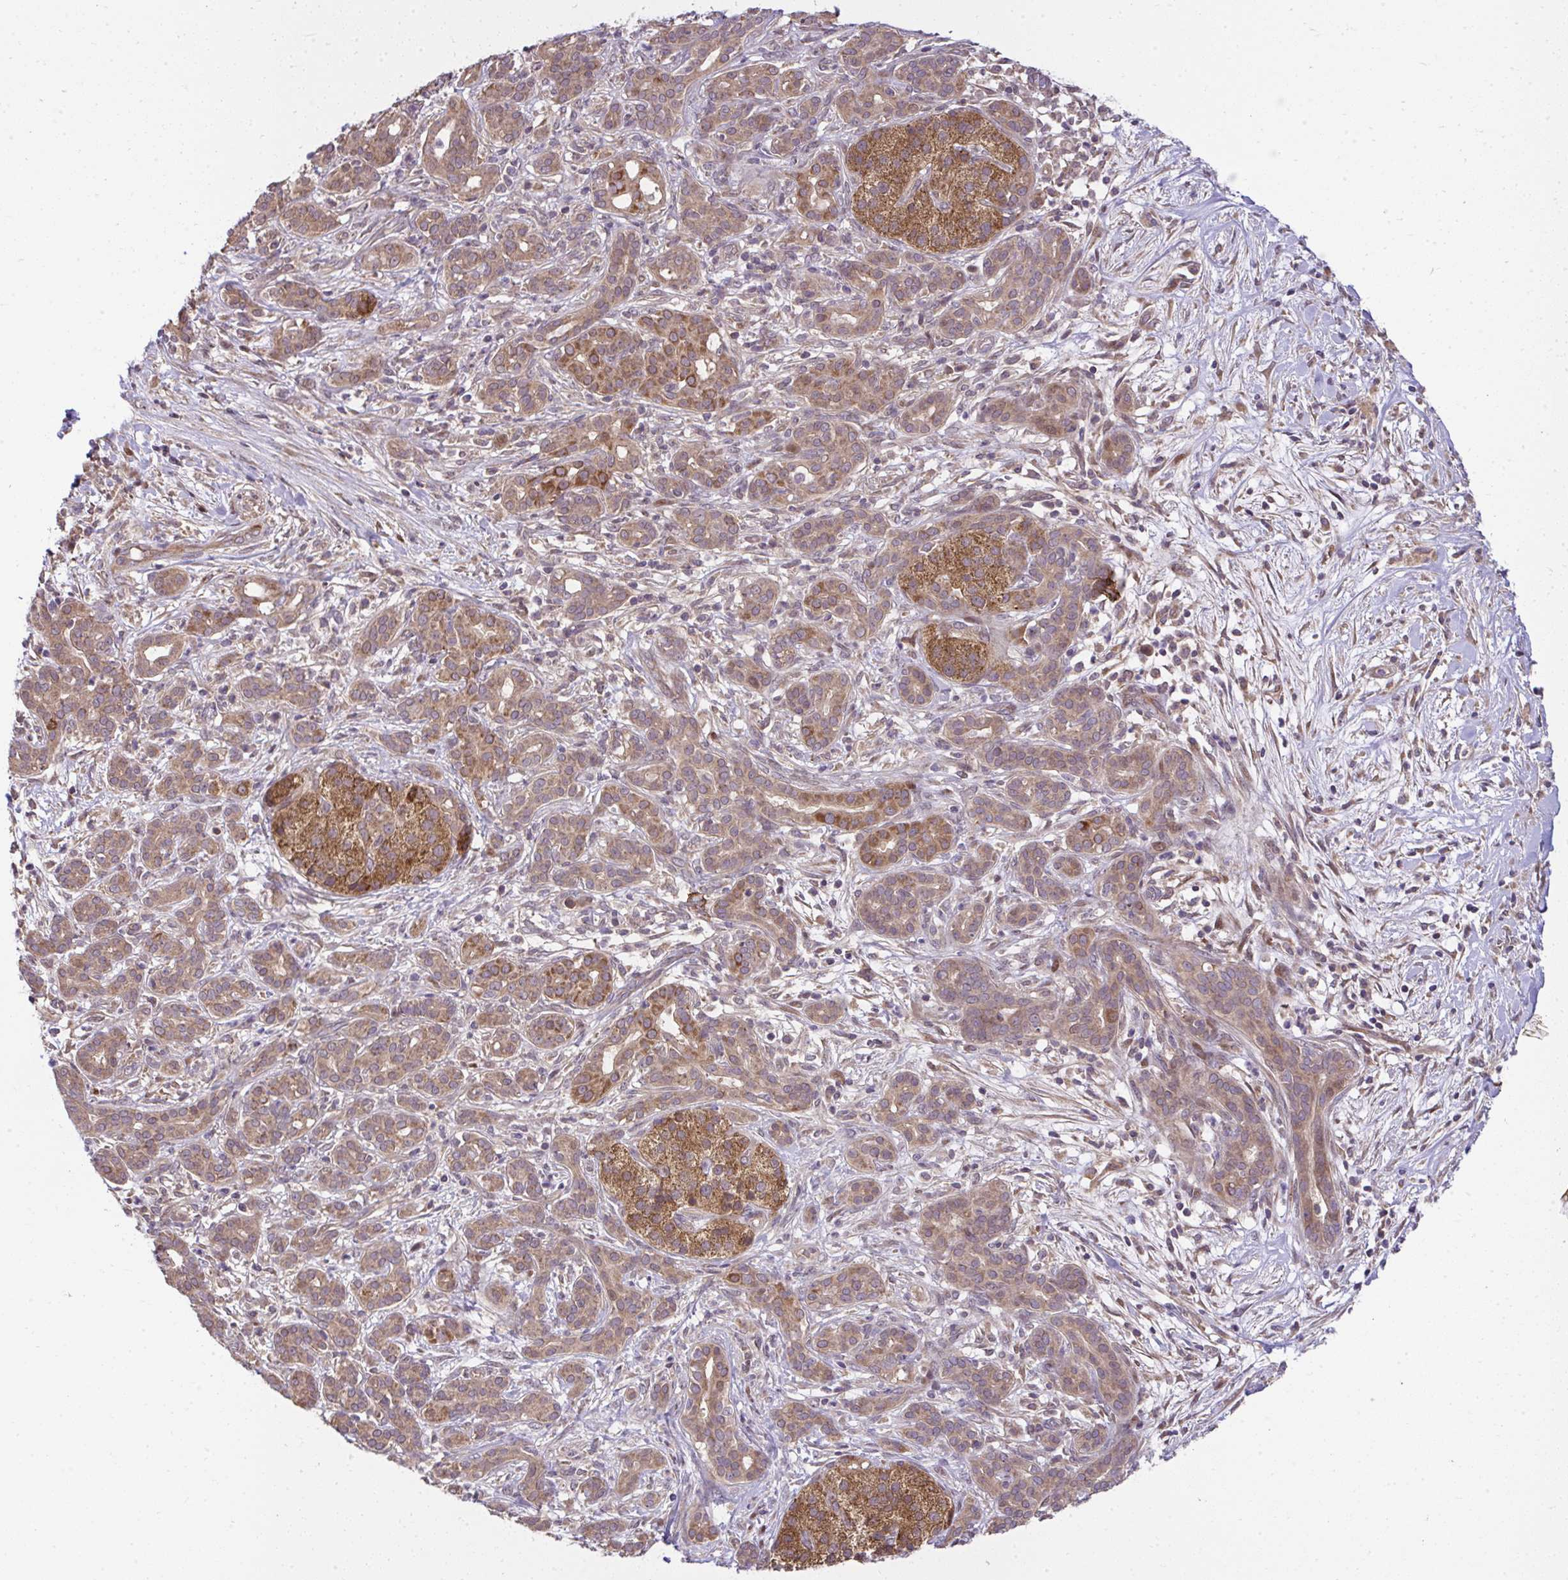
{"staining": {"intensity": "moderate", "quantity": ">75%", "location": "cytoplasmic/membranous"}, "tissue": "pancreatic cancer", "cell_type": "Tumor cells", "image_type": "cancer", "snomed": [{"axis": "morphology", "description": "Adenocarcinoma, NOS"}, {"axis": "topography", "description": "Pancreas"}], "caption": "Tumor cells demonstrate medium levels of moderate cytoplasmic/membranous staining in about >75% of cells in adenocarcinoma (pancreatic).", "gene": "RDH14", "patient": {"sex": "male", "age": 44}}